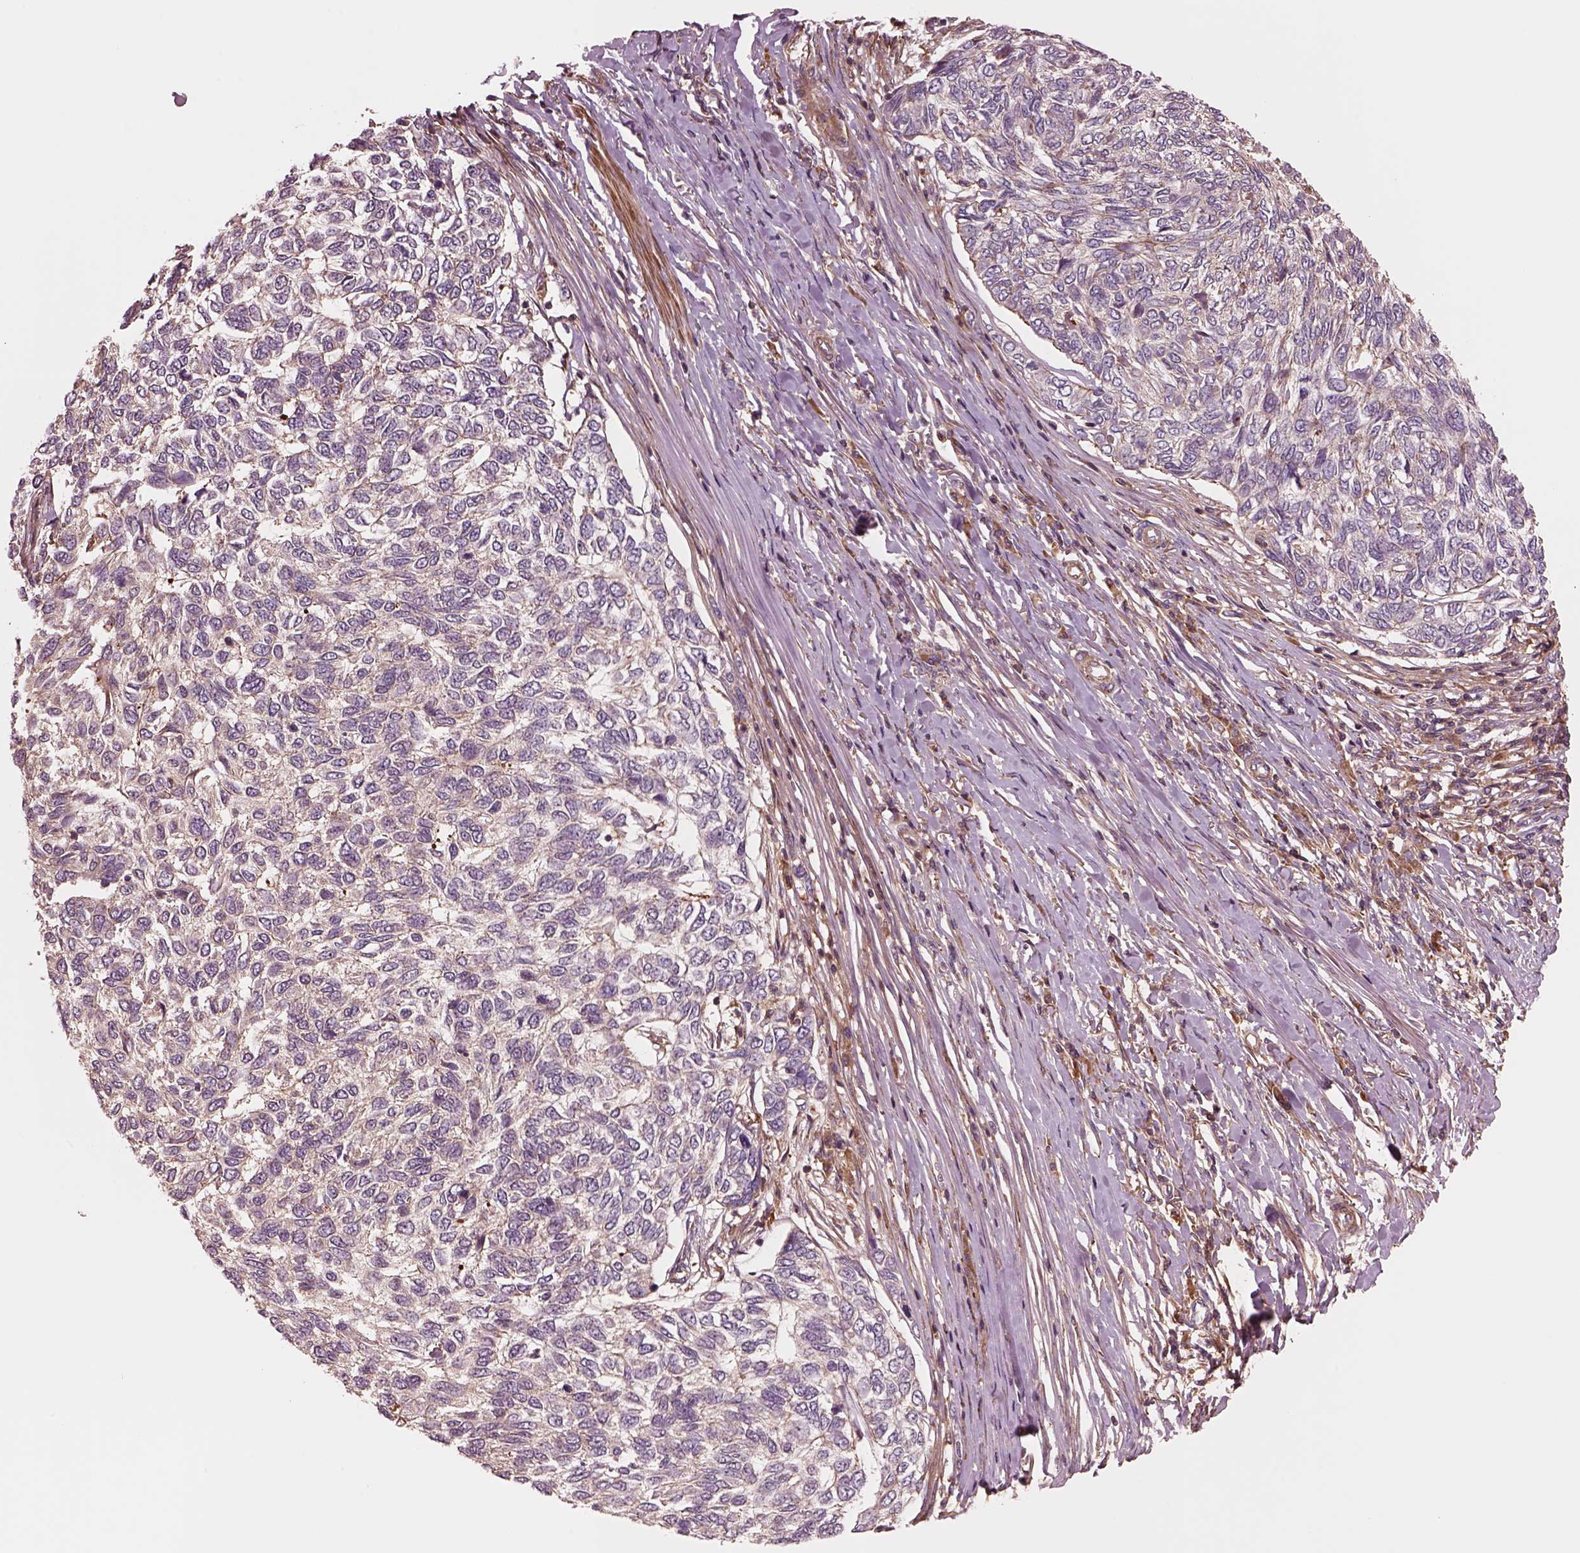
{"staining": {"intensity": "weak", "quantity": "<25%", "location": "cytoplasmic/membranous"}, "tissue": "skin cancer", "cell_type": "Tumor cells", "image_type": "cancer", "snomed": [{"axis": "morphology", "description": "Basal cell carcinoma"}, {"axis": "topography", "description": "Skin"}], "caption": "Tumor cells show no significant protein expression in skin cancer.", "gene": "ASCC2", "patient": {"sex": "female", "age": 65}}